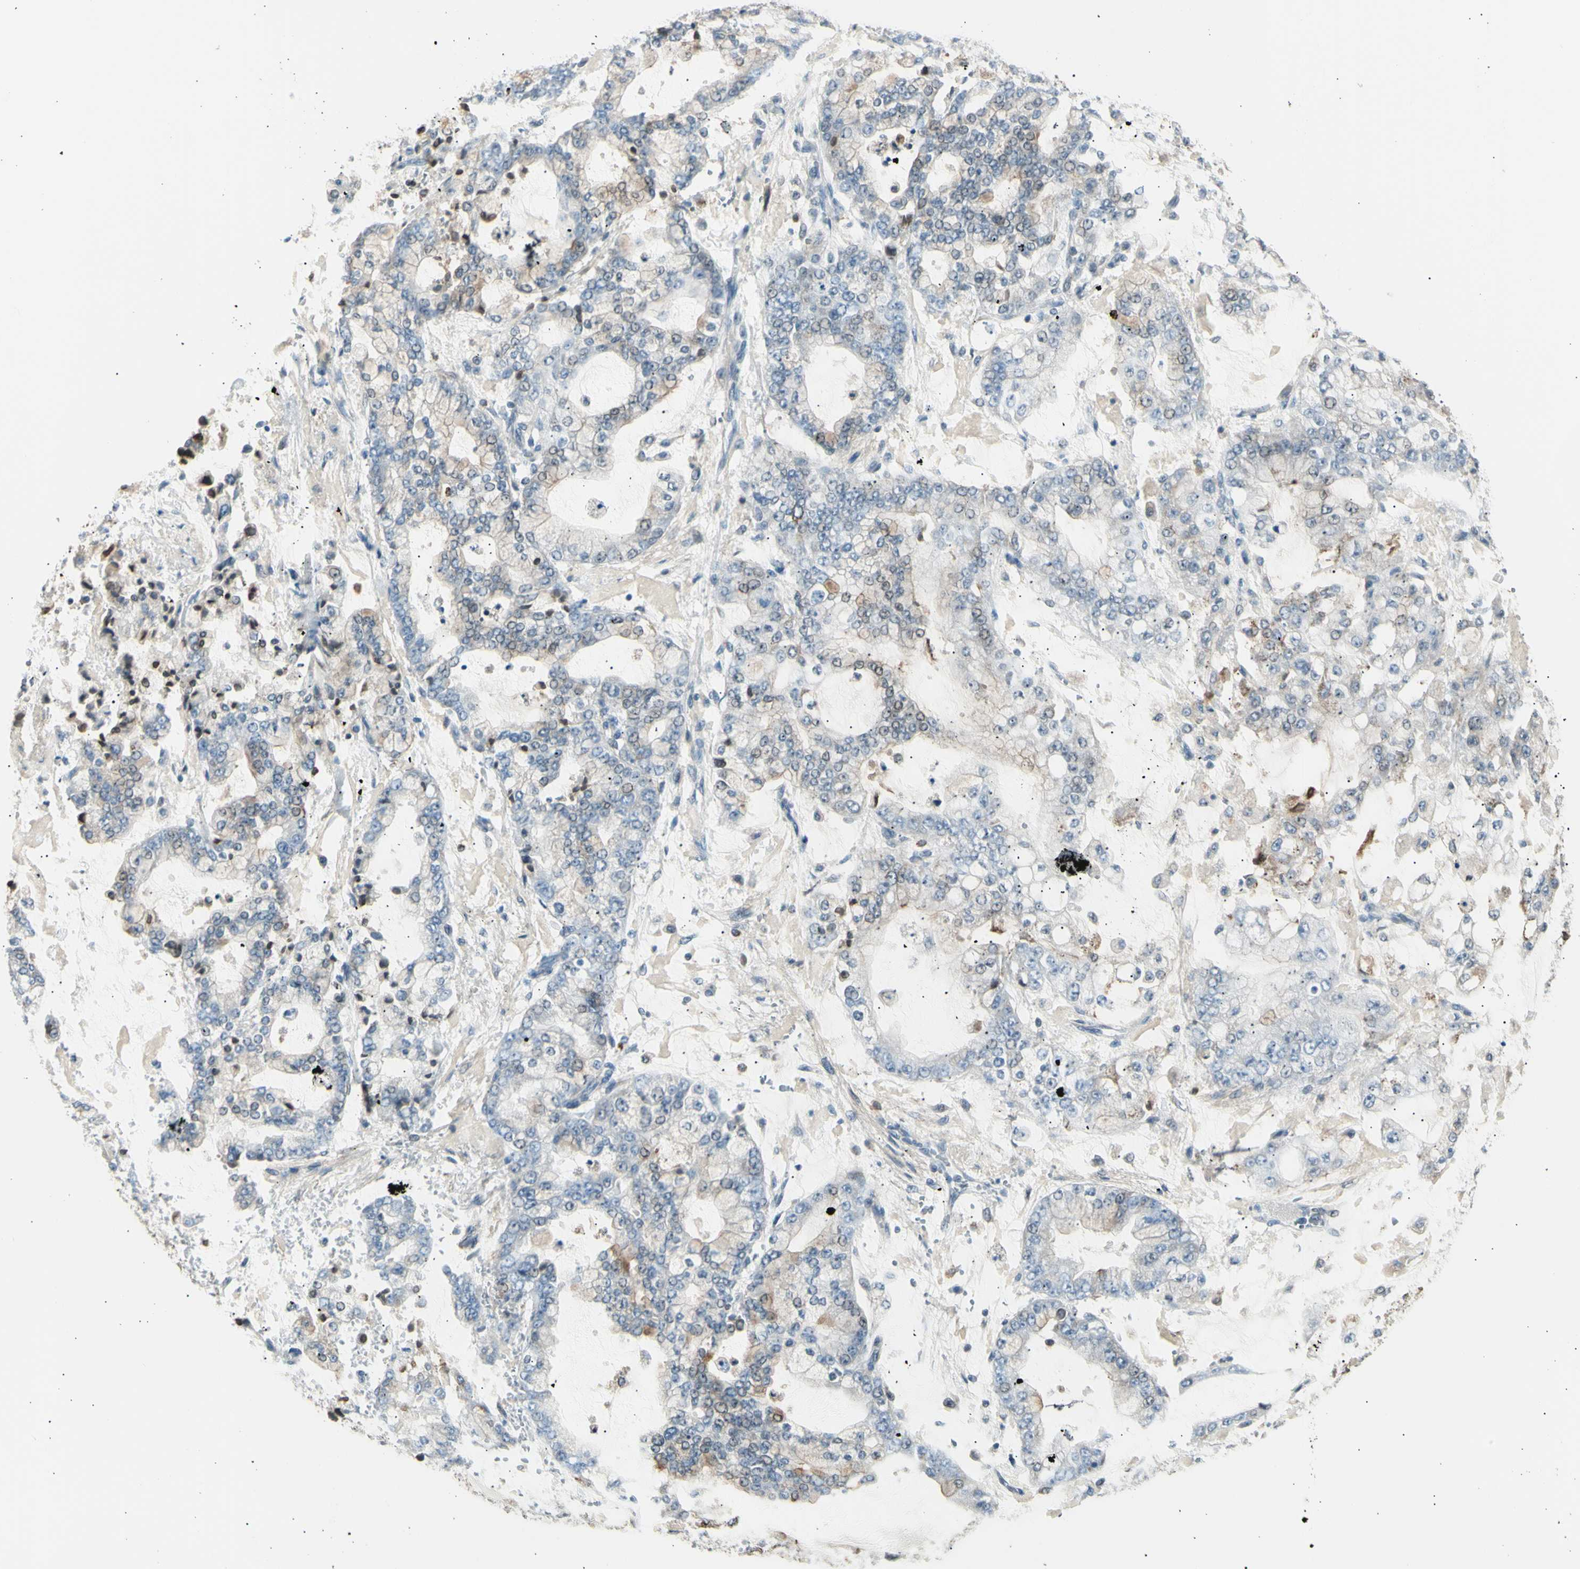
{"staining": {"intensity": "moderate", "quantity": "<25%", "location": "cytoplasmic/membranous"}, "tissue": "stomach cancer", "cell_type": "Tumor cells", "image_type": "cancer", "snomed": [{"axis": "morphology", "description": "Adenocarcinoma, NOS"}, {"axis": "topography", "description": "Stomach"}], "caption": "Moderate cytoplasmic/membranous staining is seen in about <25% of tumor cells in stomach adenocarcinoma.", "gene": "LHPP", "patient": {"sex": "male", "age": 76}}